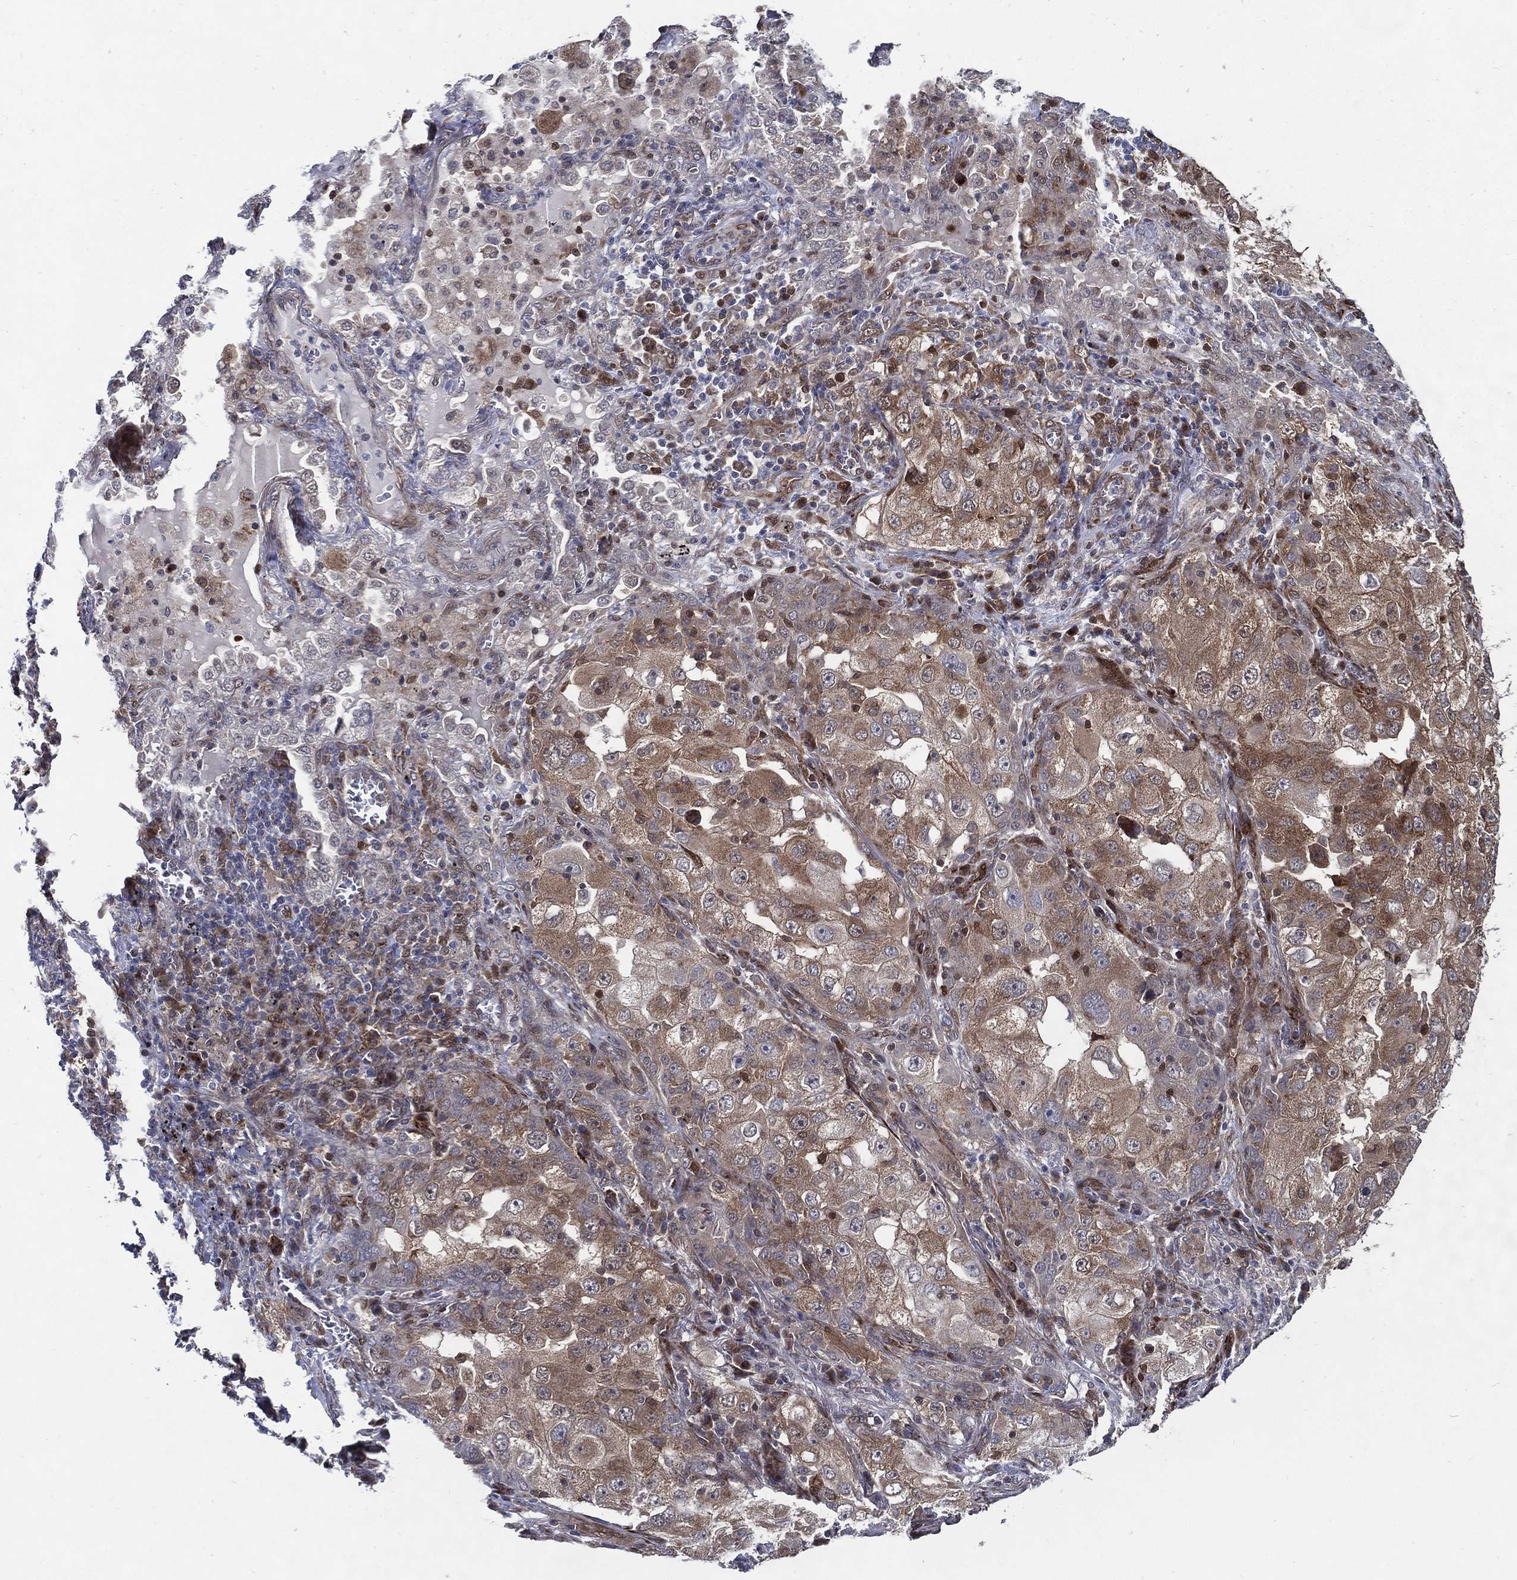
{"staining": {"intensity": "moderate", "quantity": "<25%", "location": "cytoplasmic/membranous"}, "tissue": "lung cancer", "cell_type": "Tumor cells", "image_type": "cancer", "snomed": [{"axis": "morphology", "description": "Adenocarcinoma, NOS"}, {"axis": "topography", "description": "Lung"}], "caption": "High-power microscopy captured an IHC histopathology image of lung adenocarcinoma, revealing moderate cytoplasmic/membranous positivity in about <25% of tumor cells. (IHC, brightfield microscopy, high magnification).", "gene": "ARHGAP11A", "patient": {"sex": "female", "age": 61}}